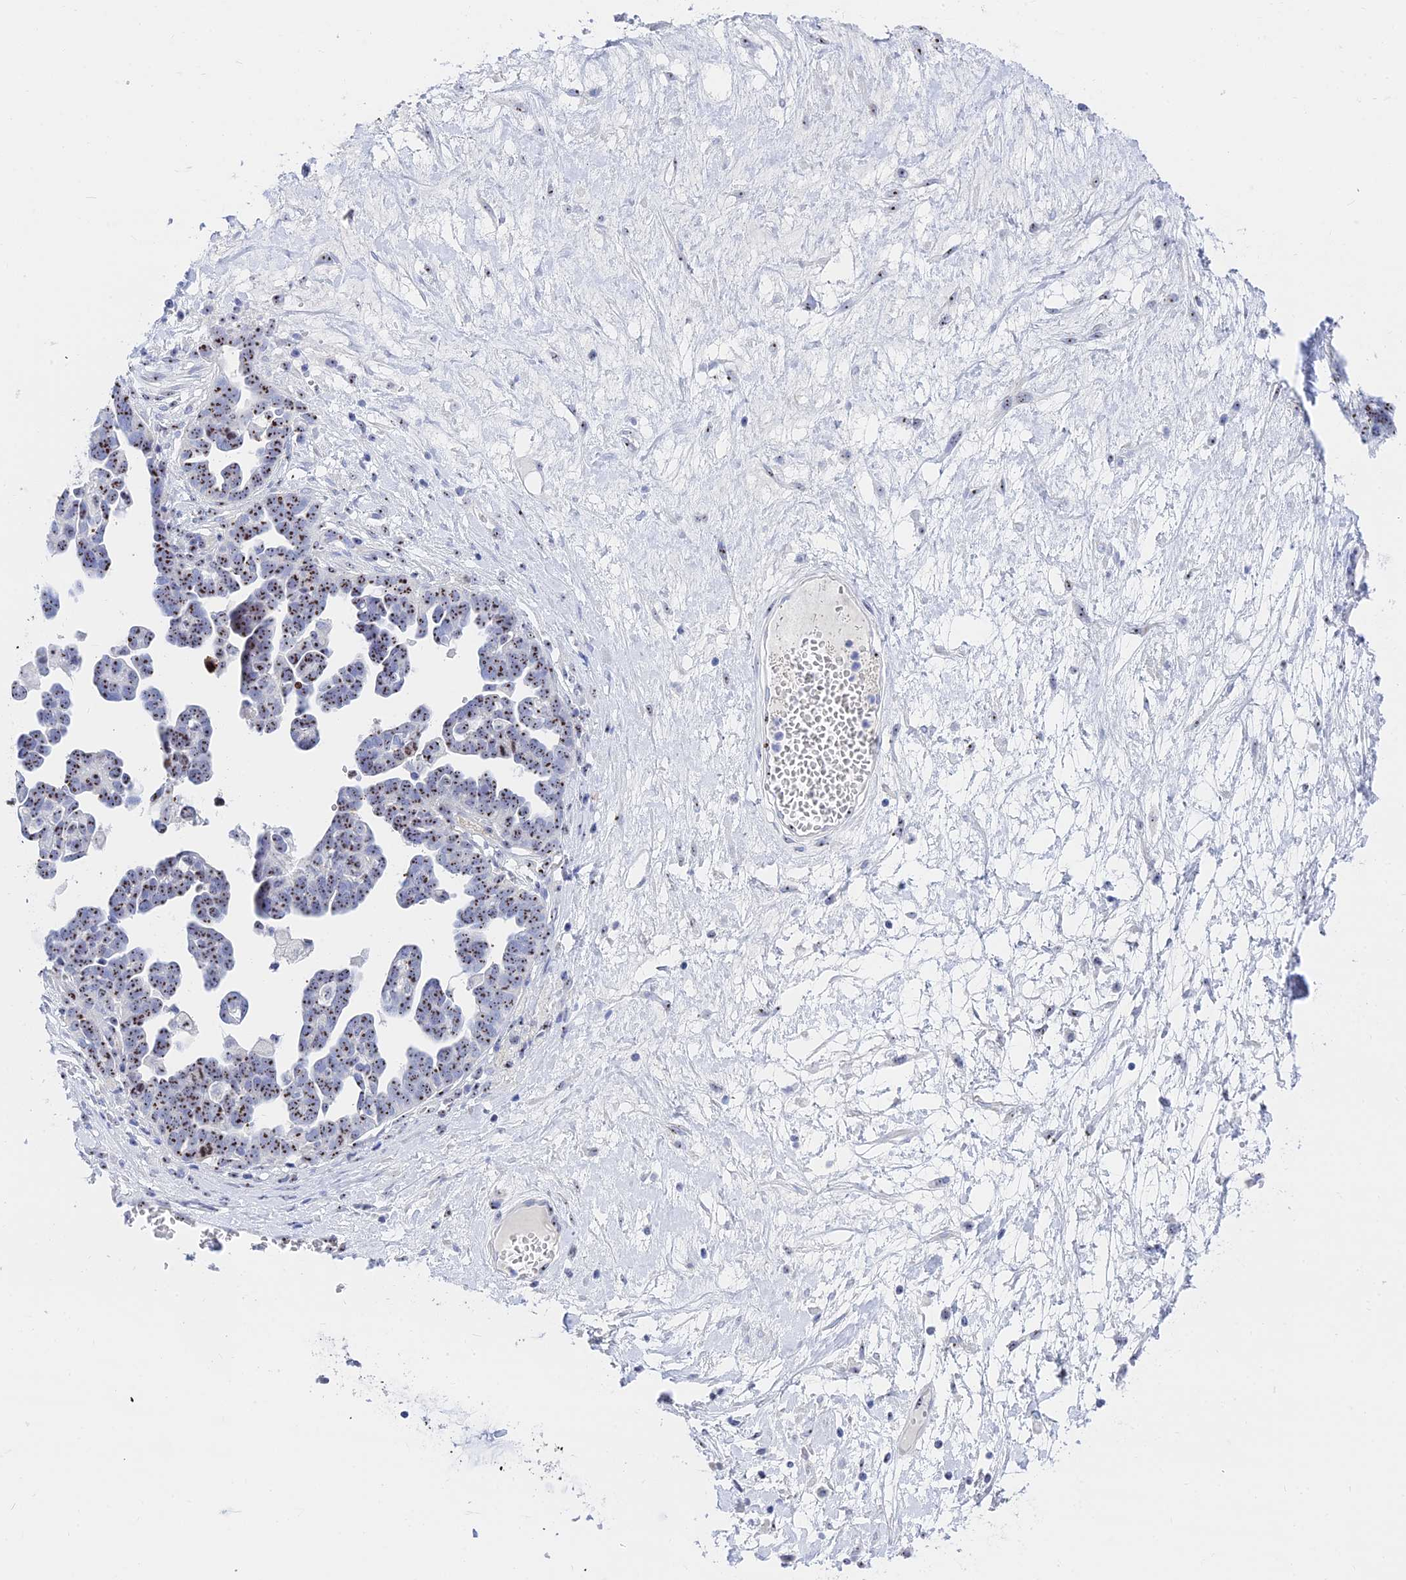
{"staining": {"intensity": "strong", "quantity": ">75%", "location": "nuclear"}, "tissue": "ovarian cancer", "cell_type": "Tumor cells", "image_type": "cancer", "snomed": [{"axis": "morphology", "description": "Cystadenocarcinoma, serous, NOS"}, {"axis": "topography", "description": "Ovary"}], "caption": "Immunohistochemical staining of human ovarian serous cystadenocarcinoma reveals strong nuclear protein positivity in about >75% of tumor cells.", "gene": "RSL1D1", "patient": {"sex": "female", "age": 54}}